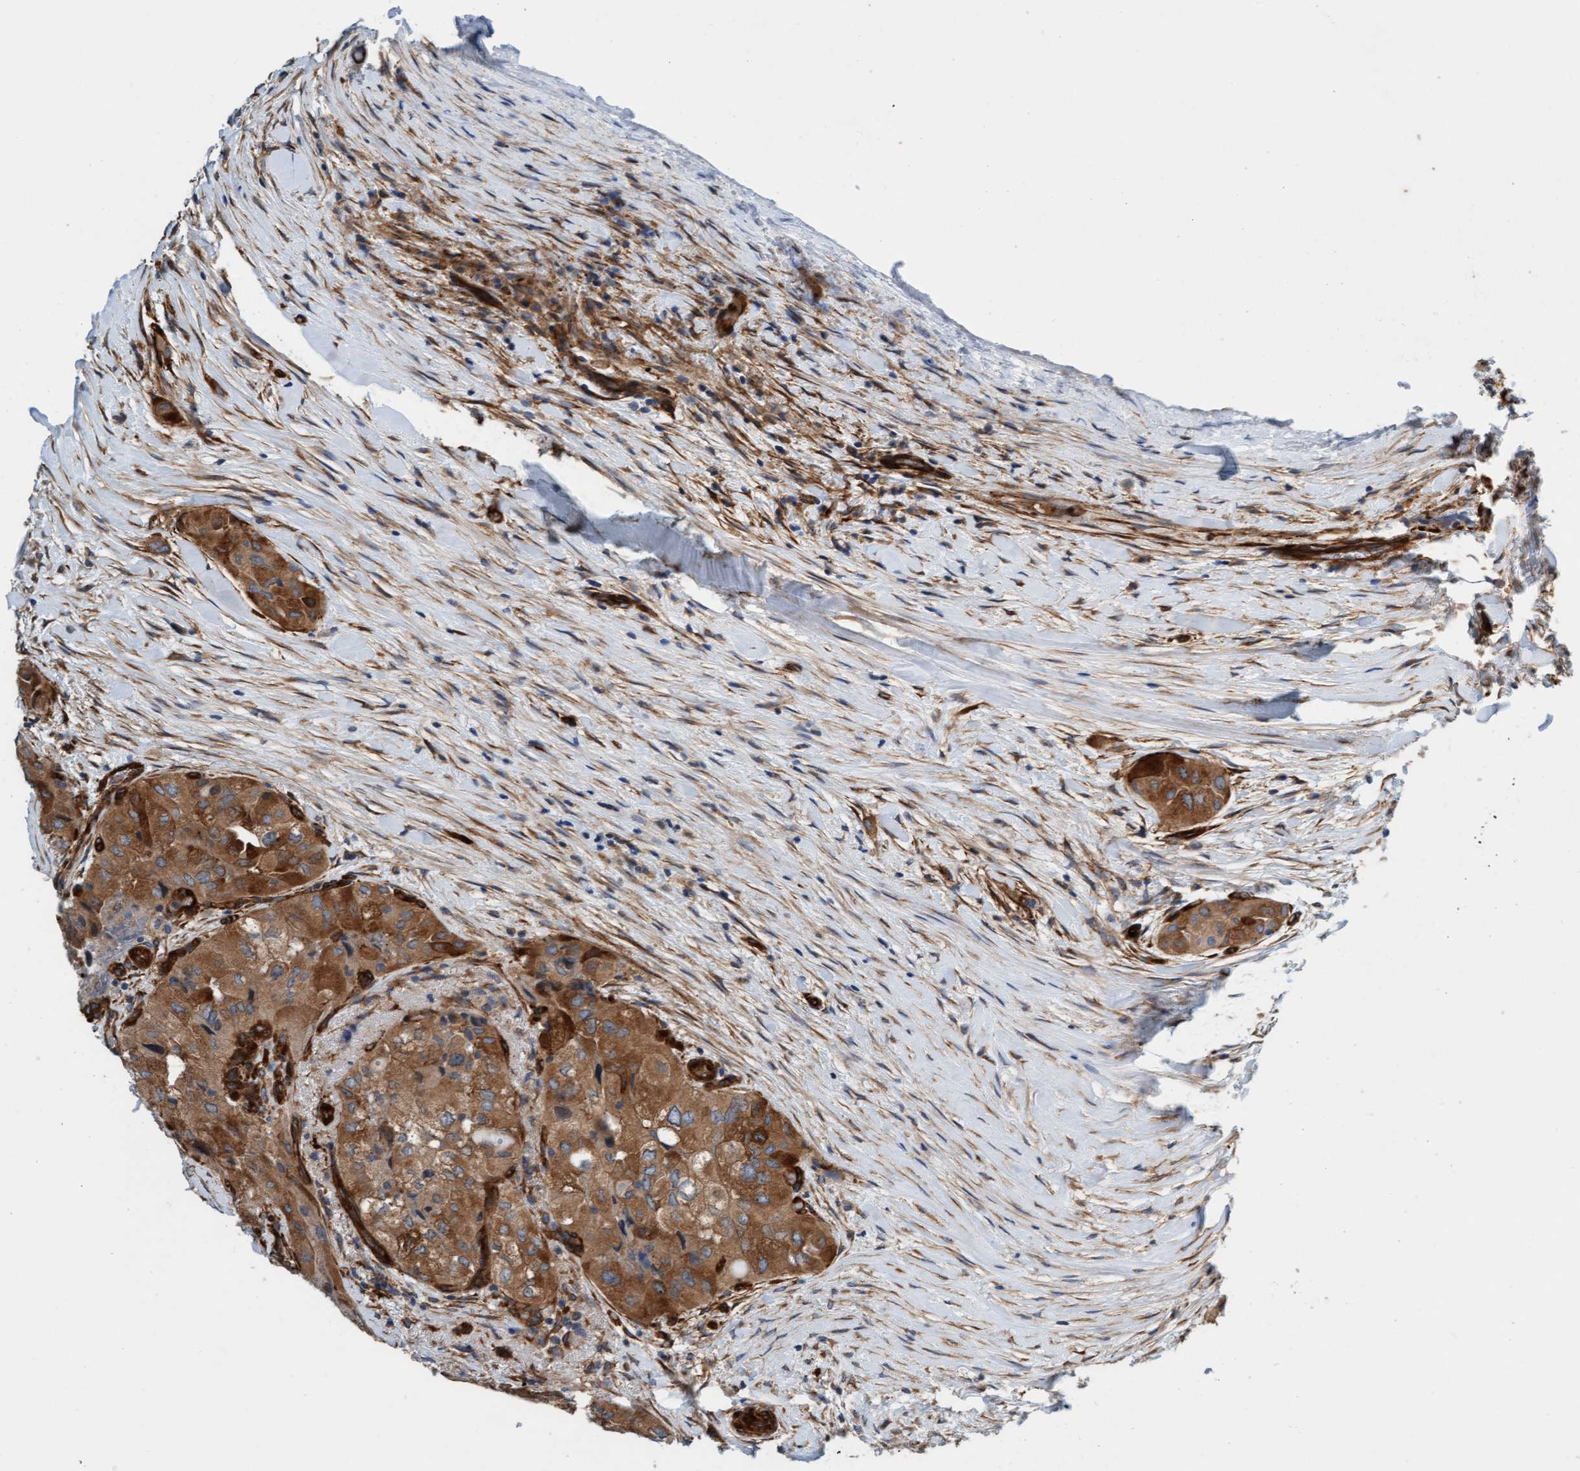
{"staining": {"intensity": "moderate", "quantity": ">75%", "location": "cytoplasmic/membranous"}, "tissue": "thyroid cancer", "cell_type": "Tumor cells", "image_type": "cancer", "snomed": [{"axis": "morphology", "description": "Papillary adenocarcinoma, NOS"}, {"axis": "topography", "description": "Thyroid gland"}], "caption": "Thyroid papillary adenocarcinoma stained with a brown dye demonstrates moderate cytoplasmic/membranous positive positivity in approximately >75% of tumor cells.", "gene": "FMNL3", "patient": {"sex": "female", "age": 59}}